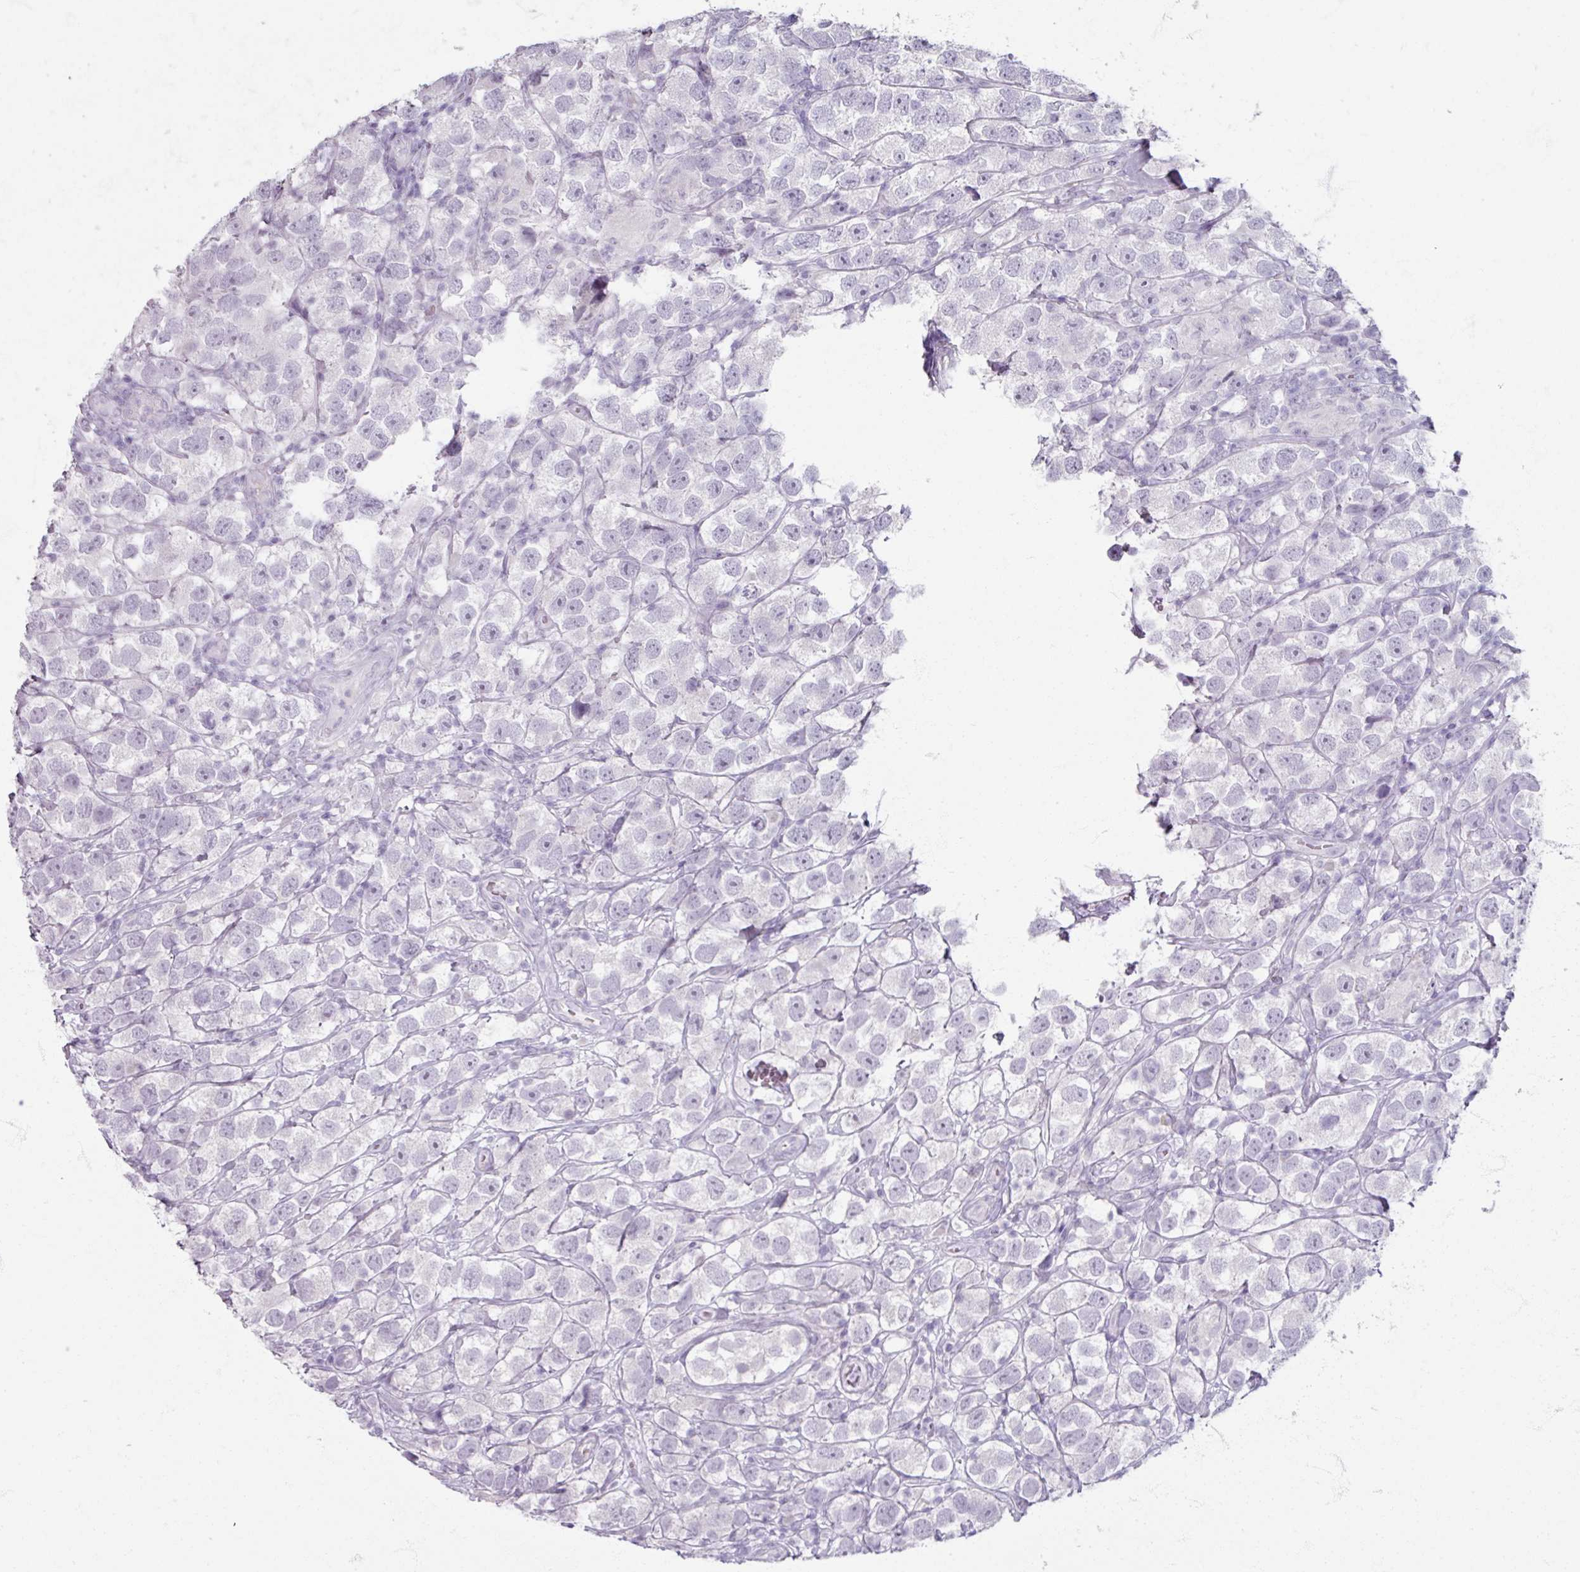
{"staining": {"intensity": "negative", "quantity": "none", "location": "none"}, "tissue": "testis cancer", "cell_type": "Tumor cells", "image_type": "cancer", "snomed": [{"axis": "morphology", "description": "Seminoma, NOS"}, {"axis": "topography", "description": "Testis"}], "caption": "Protein analysis of seminoma (testis) exhibits no significant expression in tumor cells.", "gene": "TG", "patient": {"sex": "male", "age": 26}}